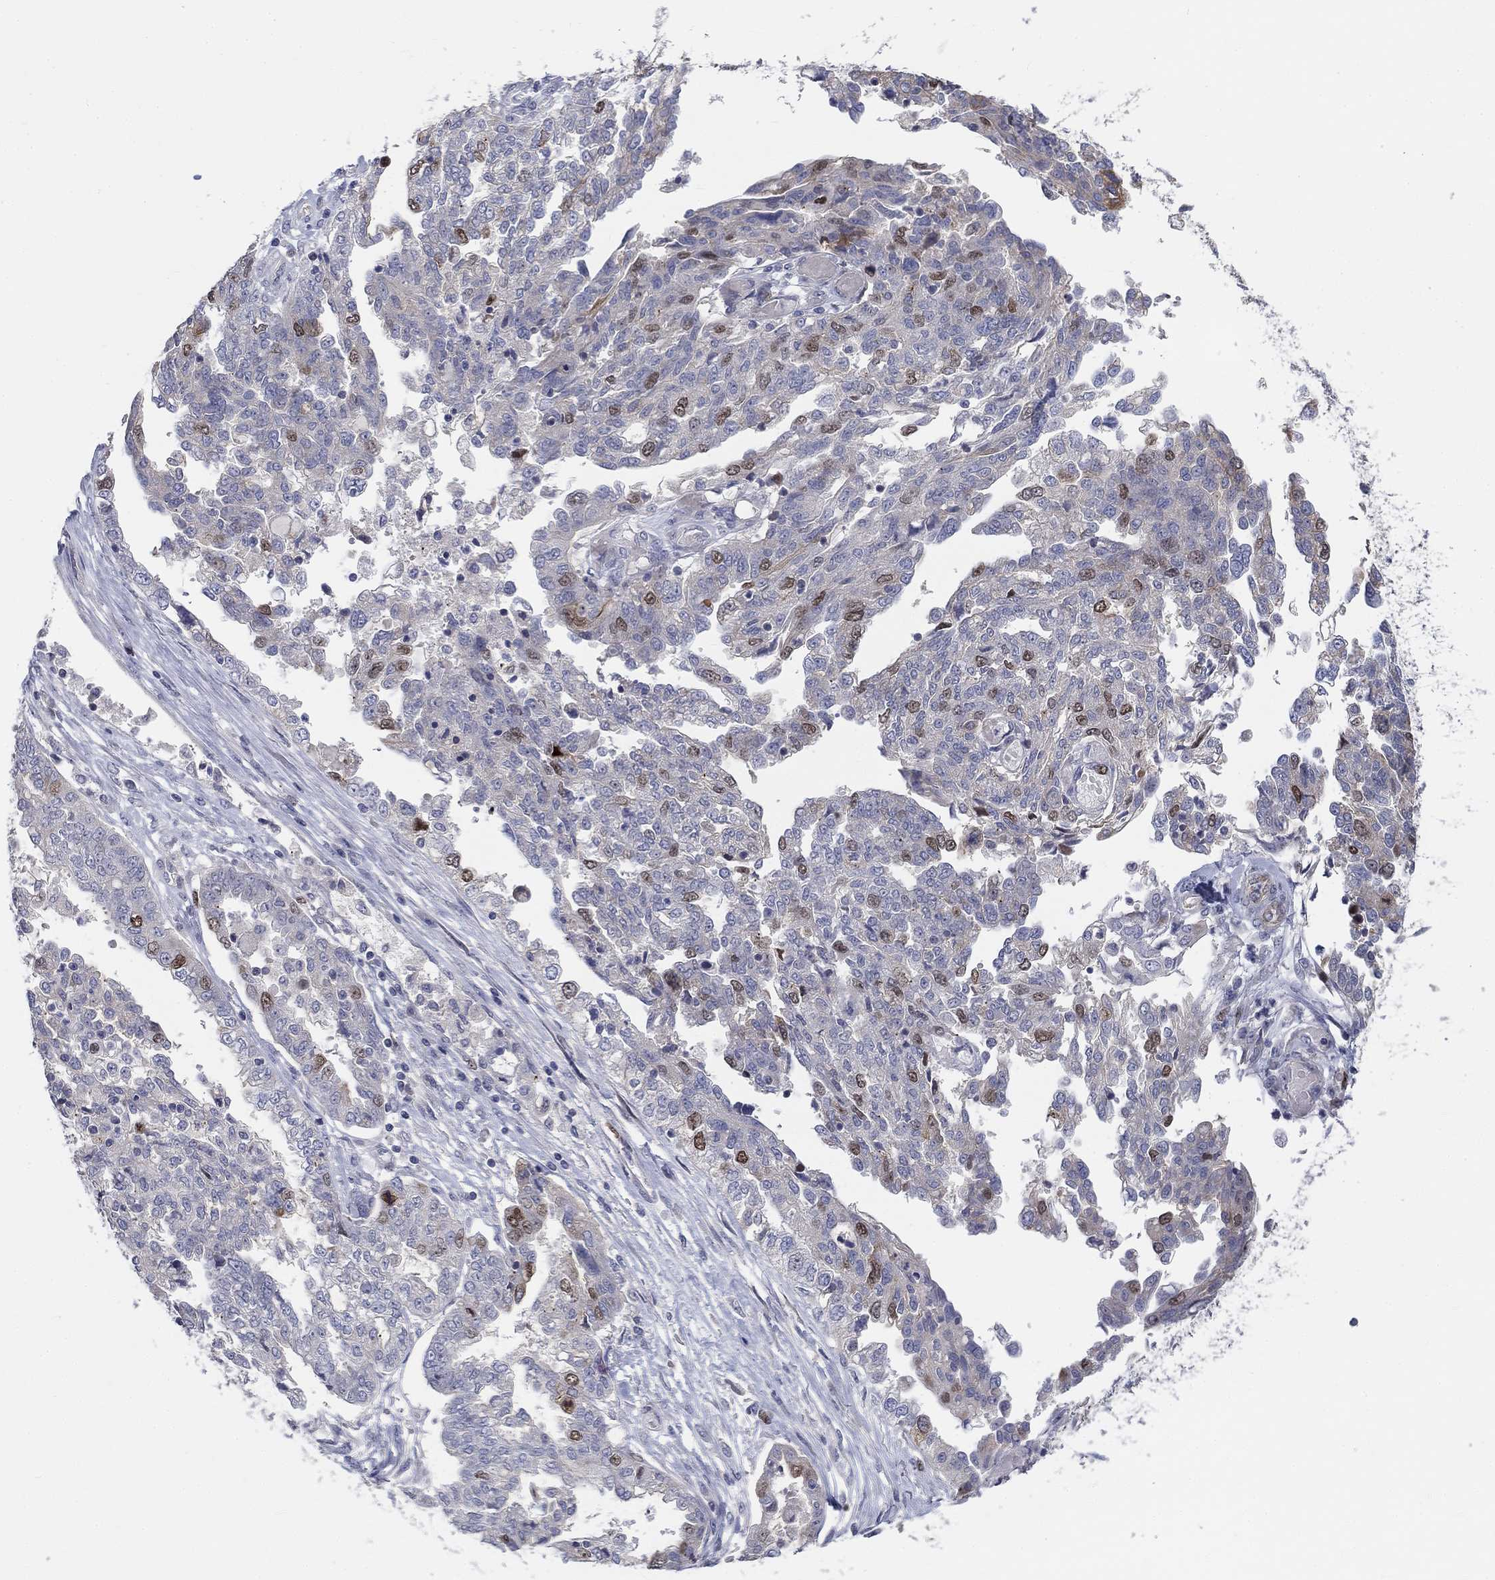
{"staining": {"intensity": "moderate", "quantity": "<25%", "location": "nuclear"}, "tissue": "ovarian cancer", "cell_type": "Tumor cells", "image_type": "cancer", "snomed": [{"axis": "morphology", "description": "Cystadenocarcinoma, serous, NOS"}, {"axis": "topography", "description": "Ovary"}], "caption": "Human ovarian cancer (serous cystadenocarcinoma) stained with a protein marker exhibits moderate staining in tumor cells.", "gene": "PRC1", "patient": {"sex": "female", "age": 67}}